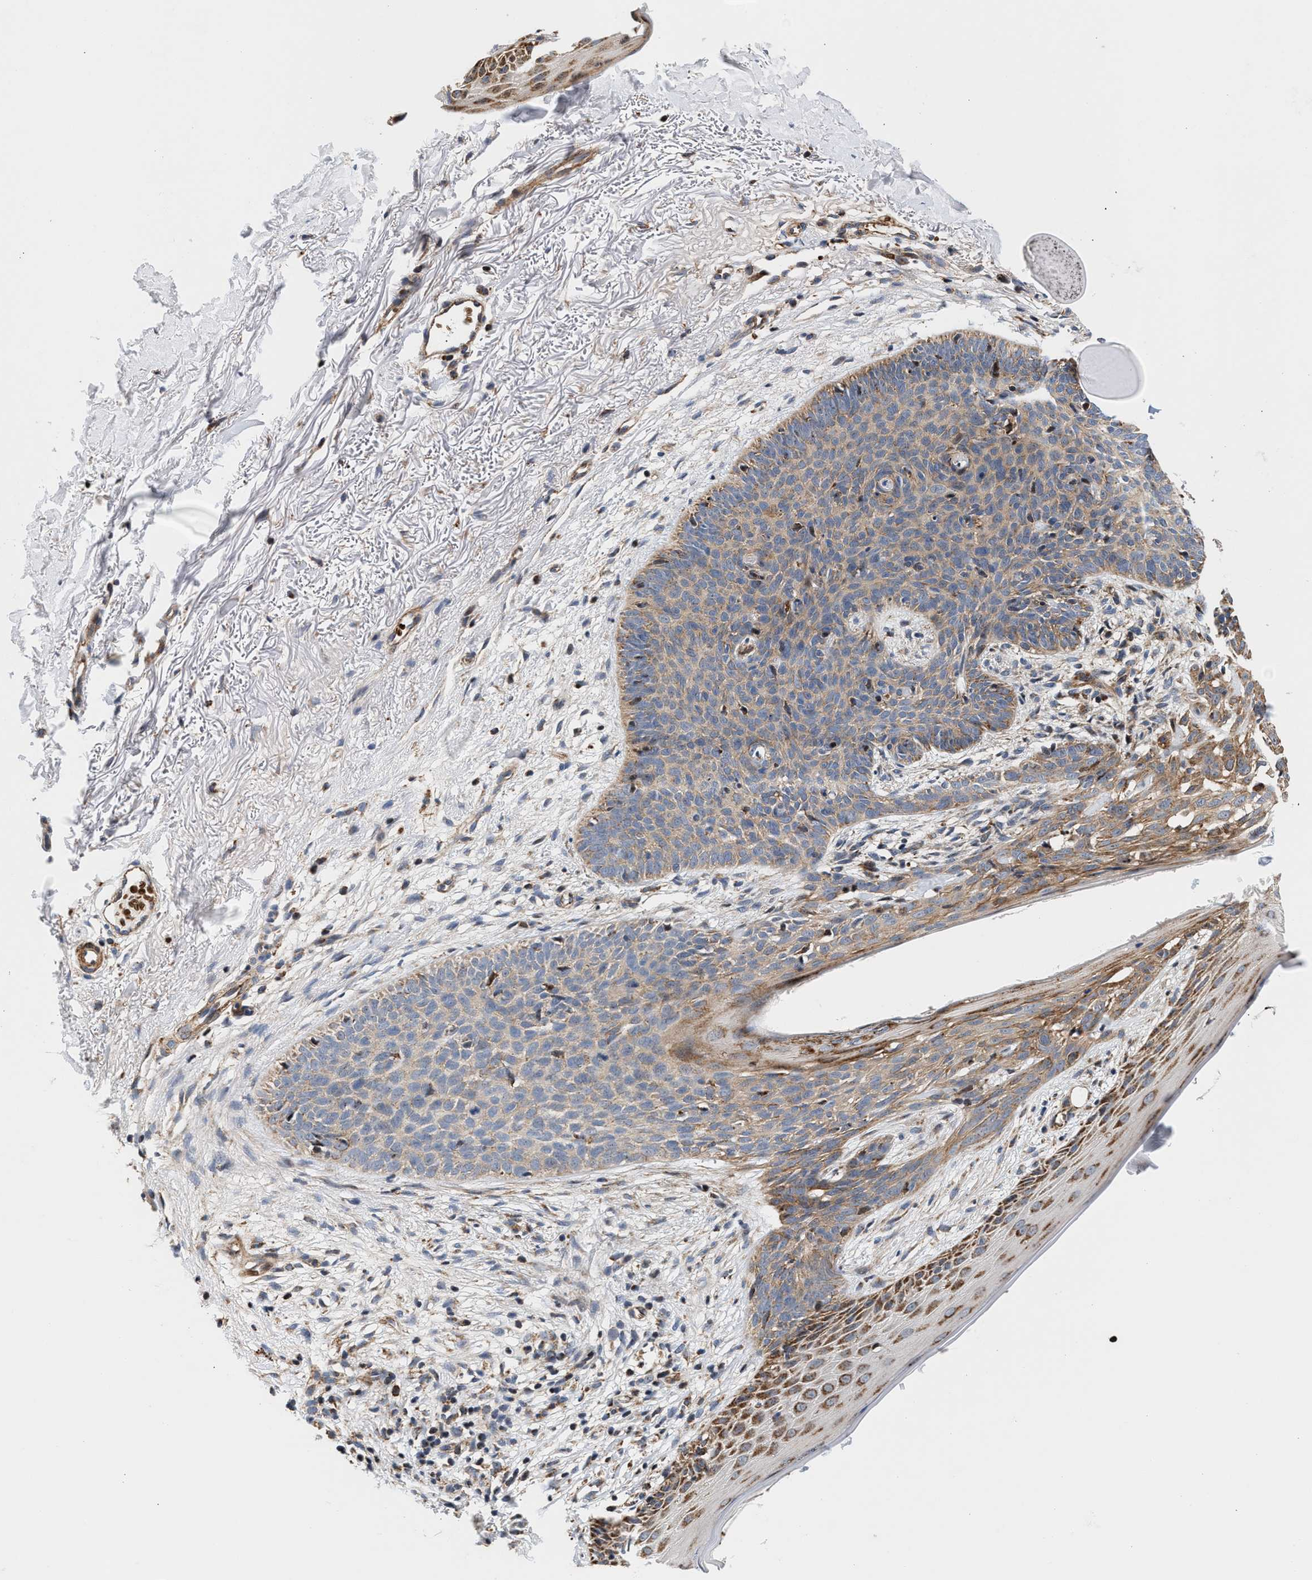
{"staining": {"intensity": "weak", "quantity": "25%-75%", "location": "cytoplasmic/membranous"}, "tissue": "skin cancer", "cell_type": "Tumor cells", "image_type": "cancer", "snomed": [{"axis": "morphology", "description": "Basal cell carcinoma"}, {"axis": "topography", "description": "Skin"}], "caption": "Weak cytoplasmic/membranous protein positivity is seen in about 25%-75% of tumor cells in skin cancer (basal cell carcinoma). (IHC, brightfield microscopy, high magnification).", "gene": "SGK1", "patient": {"sex": "female", "age": 70}}